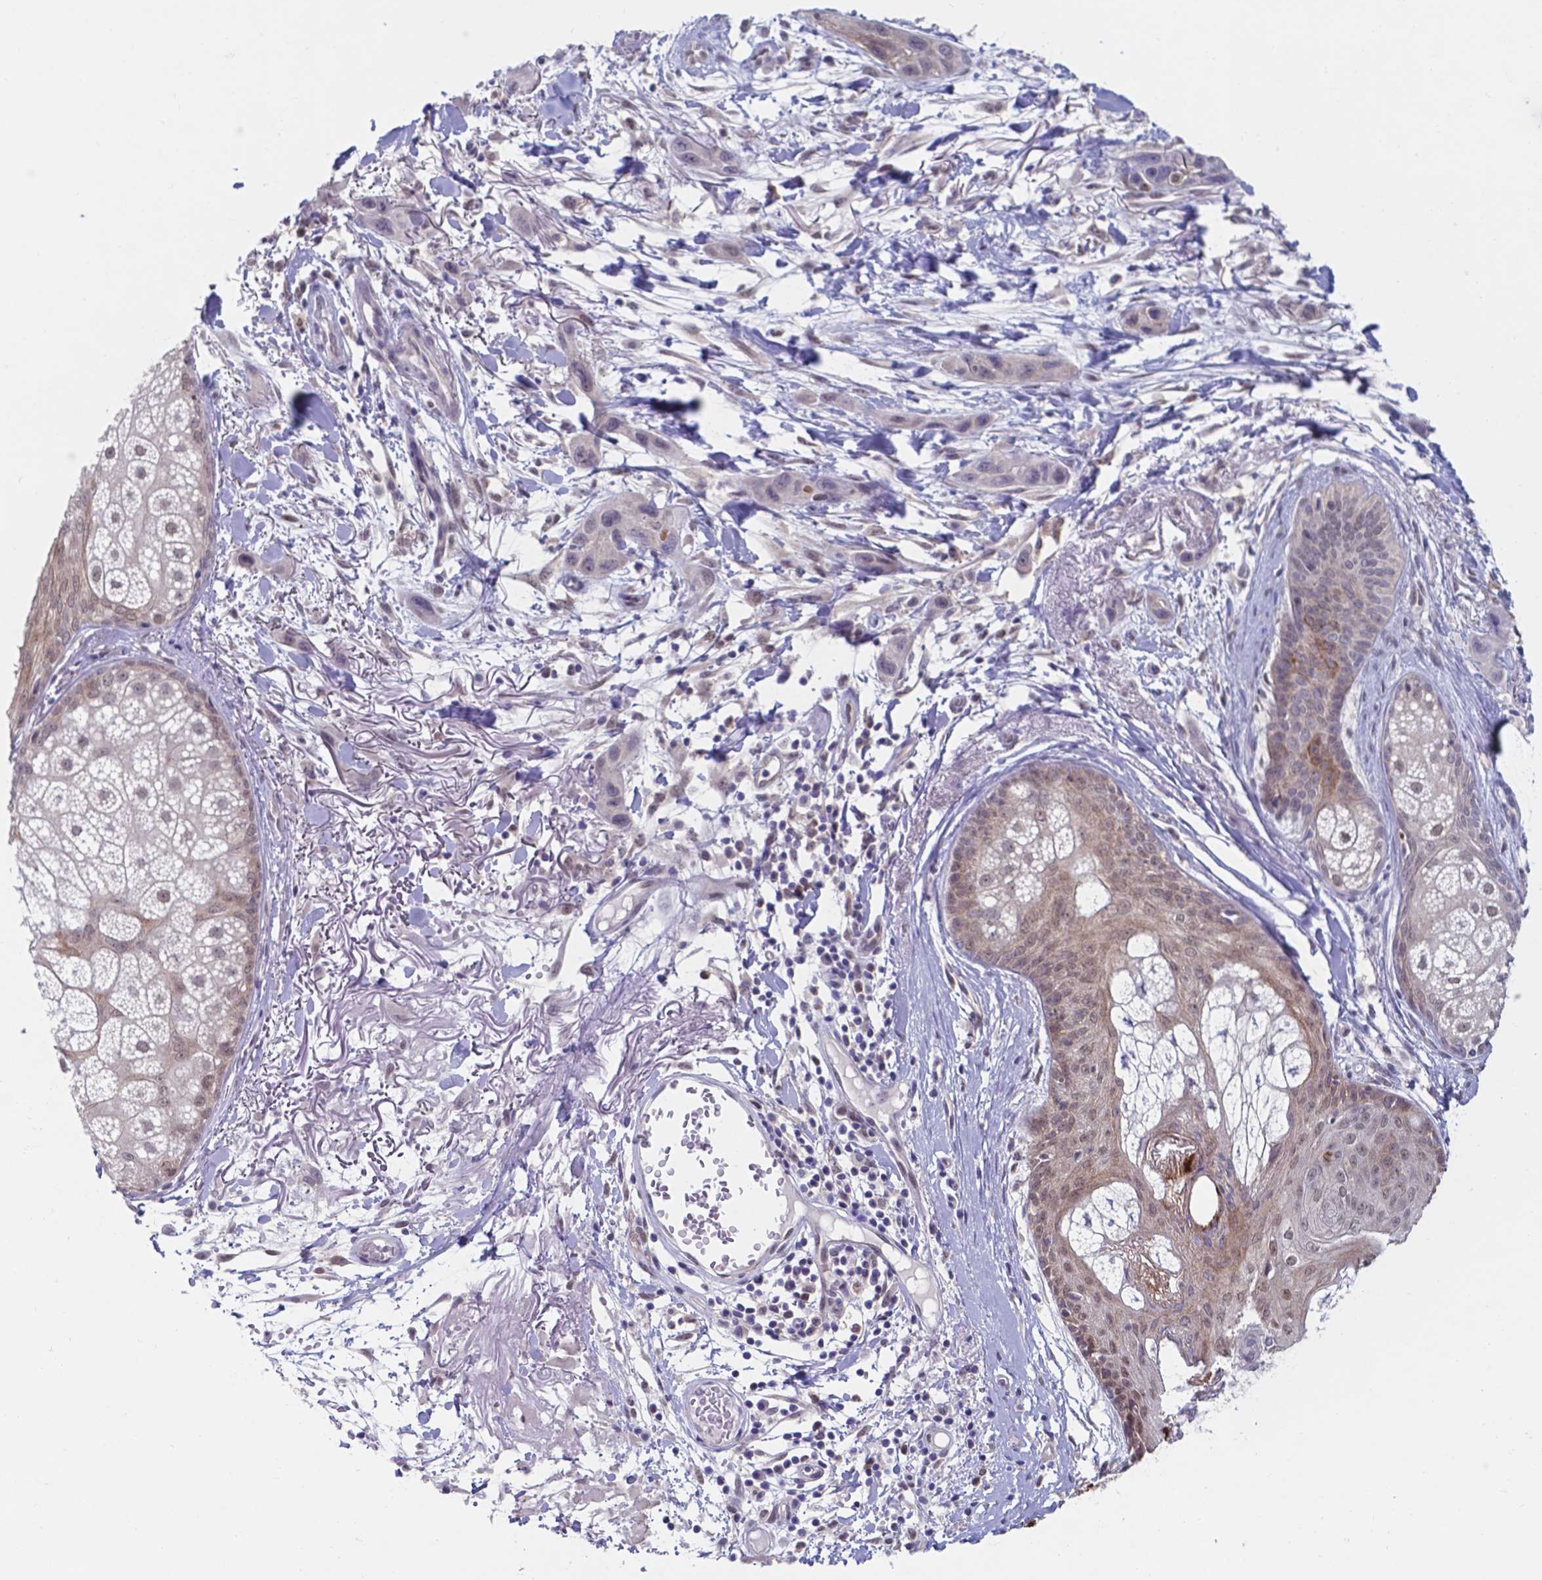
{"staining": {"intensity": "negative", "quantity": "none", "location": "none"}, "tissue": "skin cancer", "cell_type": "Tumor cells", "image_type": "cancer", "snomed": [{"axis": "morphology", "description": "Squamous cell carcinoma, NOS"}, {"axis": "topography", "description": "Skin"}], "caption": "The immunohistochemistry histopathology image has no significant positivity in tumor cells of squamous cell carcinoma (skin) tissue. (DAB (3,3'-diaminobenzidine) immunohistochemistry, high magnification).", "gene": "UBE2E2", "patient": {"sex": "male", "age": 79}}